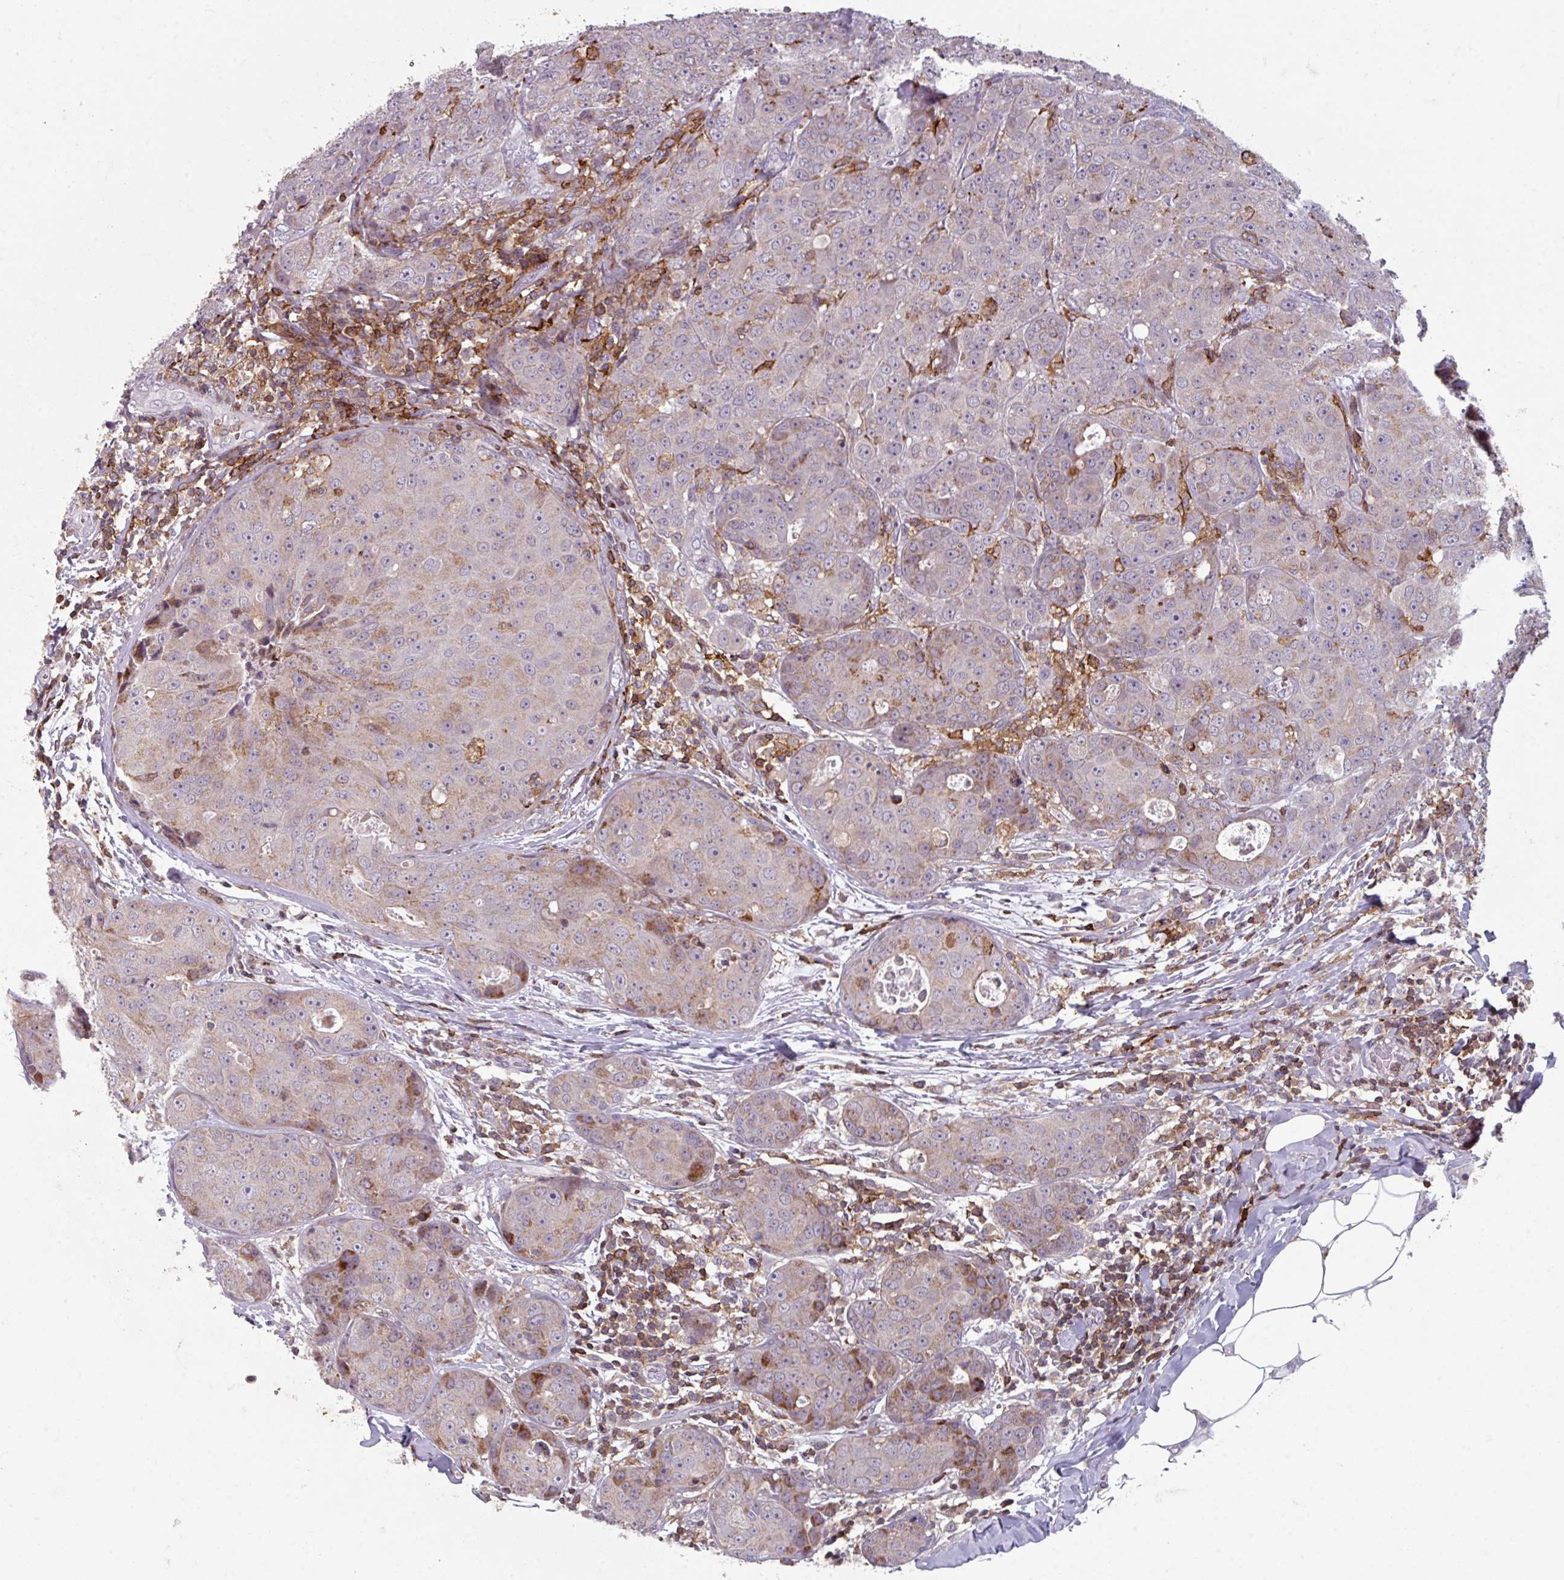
{"staining": {"intensity": "negative", "quantity": "none", "location": "none"}, "tissue": "breast cancer", "cell_type": "Tumor cells", "image_type": "cancer", "snomed": [{"axis": "morphology", "description": "Duct carcinoma"}, {"axis": "topography", "description": "Breast"}], "caption": "A histopathology image of human breast cancer is negative for staining in tumor cells. (DAB immunohistochemistry, high magnification).", "gene": "NEDD9", "patient": {"sex": "female", "age": 43}}